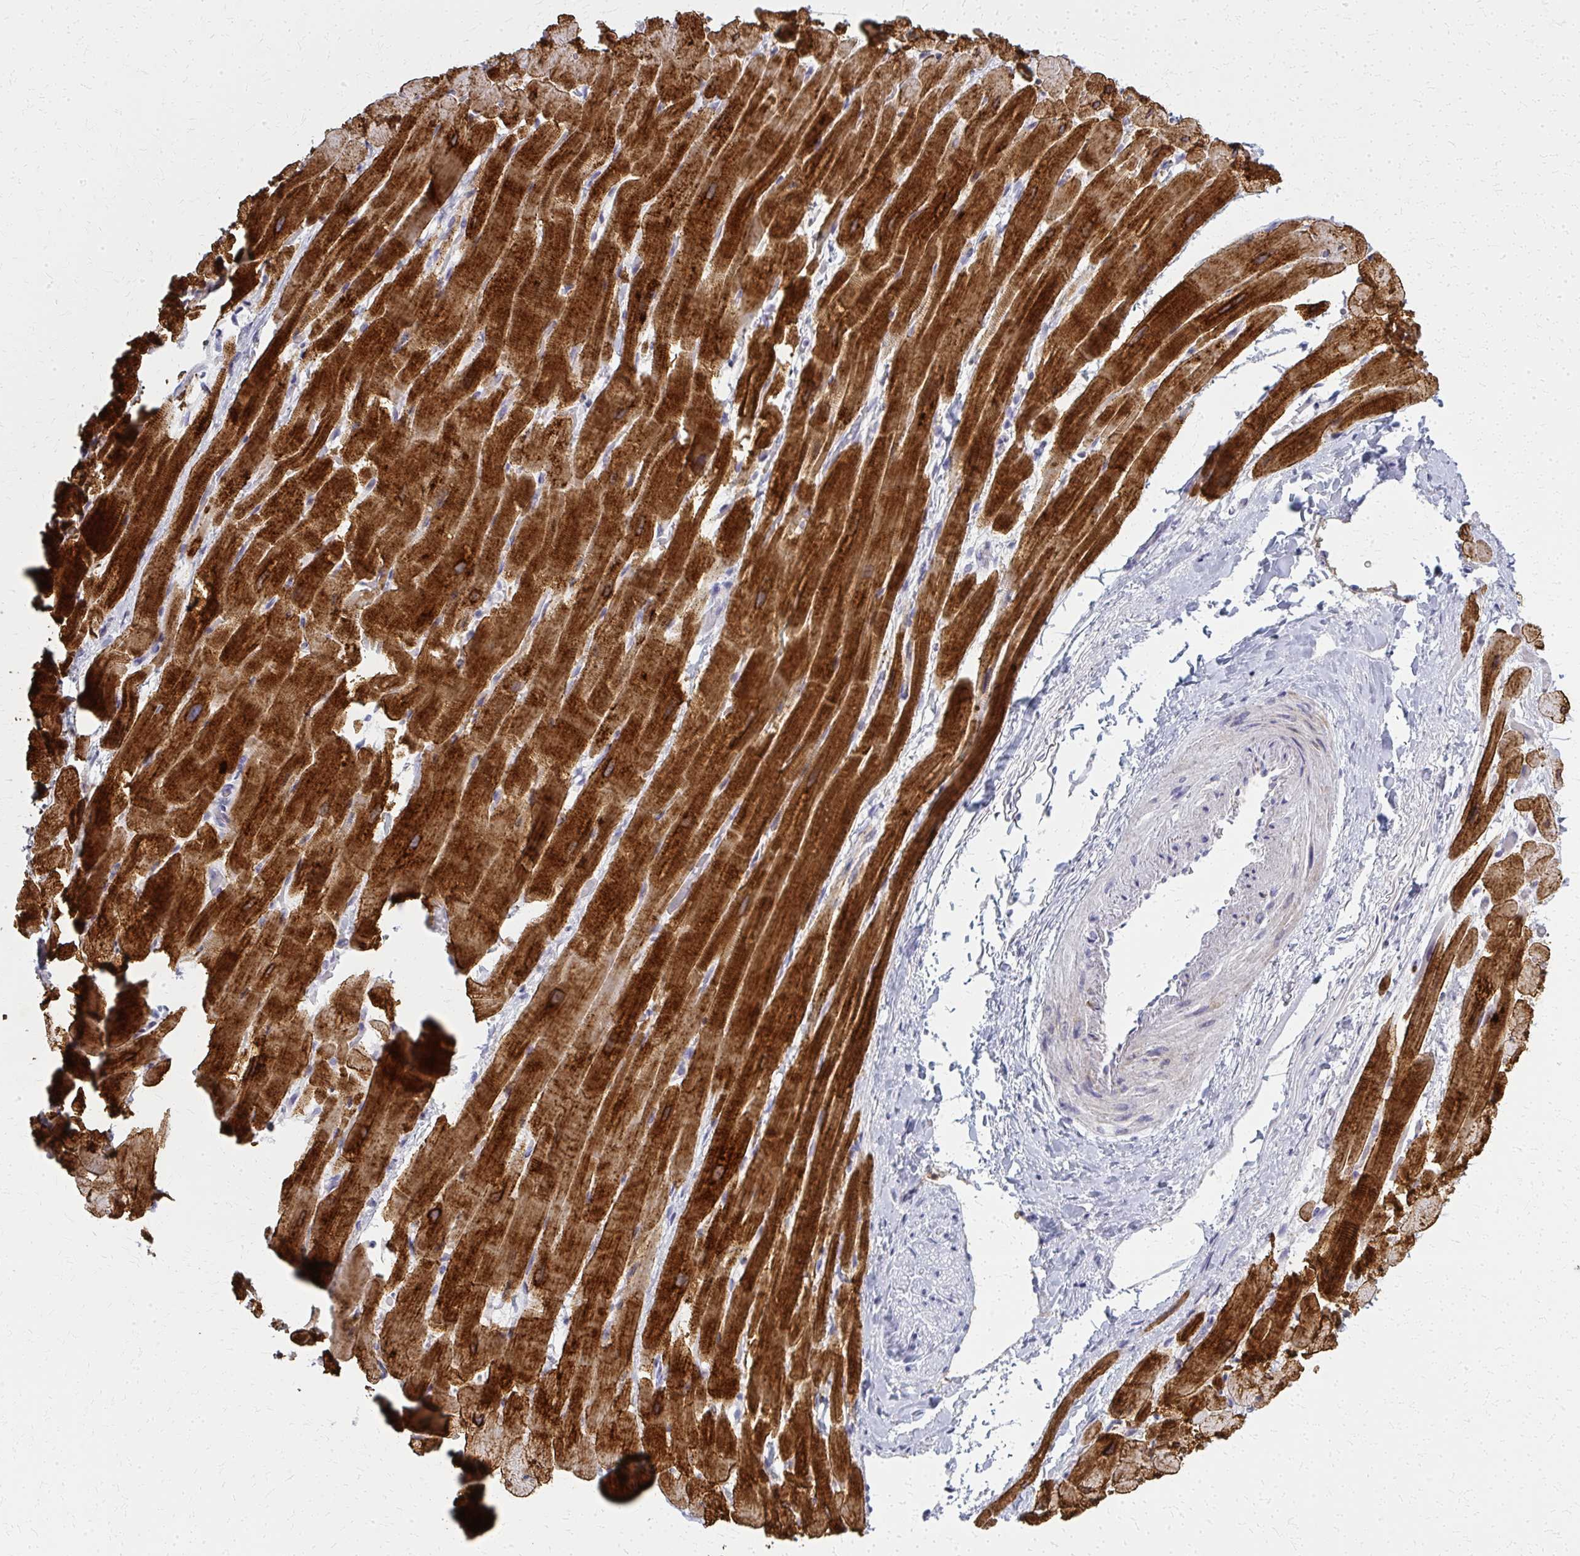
{"staining": {"intensity": "strong", "quantity": ">75%", "location": "cytoplasmic/membranous"}, "tissue": "heart muscle", "cell_type": "Cardiomyocytes", "image_type": "normal", "snomed": [{"axis": "morphology", "description": "Normal tissue, NOS"}, {"axis": "topography", "description": "Heart"}], "caption": "Normal heart muscle was stained to show a protein in brown. There is high levels of strong cytoplasmic/membranous positivity in approximately >75% of cardiomyocytes. The staining is performed using DAB (3,3'-diaminobenzidine) brown chromogen to label protein expression. The nuclei are counter-stained blue using hematoxylin.", "gene": "CASQ2", "patient": {"sex": "male", "age": 37}}